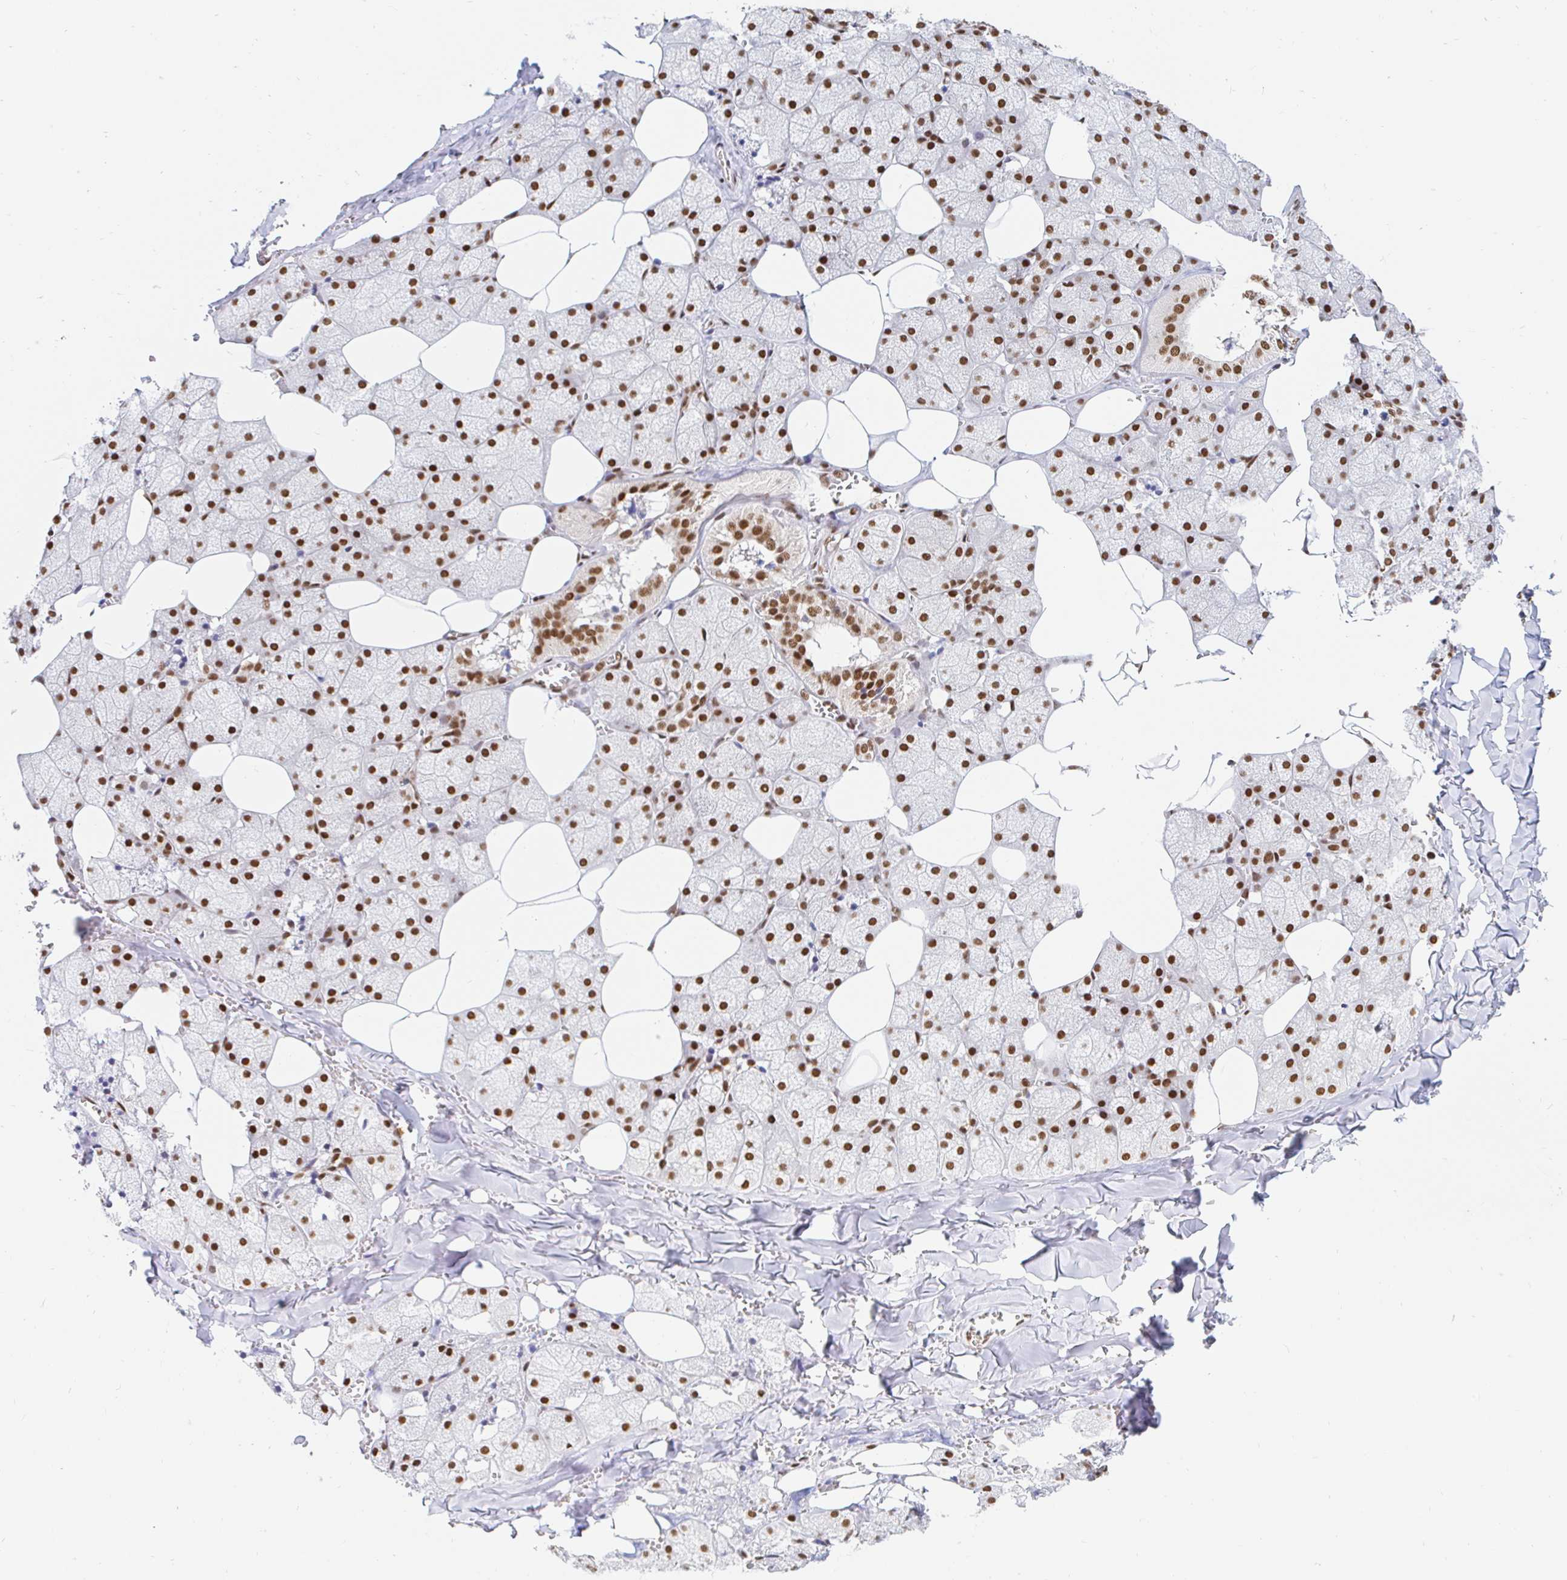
{"staining": {"intensity": "strong", "quantity": ">75%", "location": "nuclear"}, "tissue": "salivary gland", "cell_type": "Glandular cells", "image_type": "normal", "snomed": [{"axis": "morphology", "description": "Normal tissue, NOS"}, {"axis": "topography", "description": "Salivary gland"}, {"axis": "topography", "description": "Peripheral nerve tissue"}], "caption": "Immunohistochemistry micrograph of unremarkable human salivary gland stained for a protein (brown), which exhibits high levels of strong nuclear staining in approximately >75% of glandular cells.", "gene": "RBMXL1", "patient": {"sex": "male", "age": 38}}